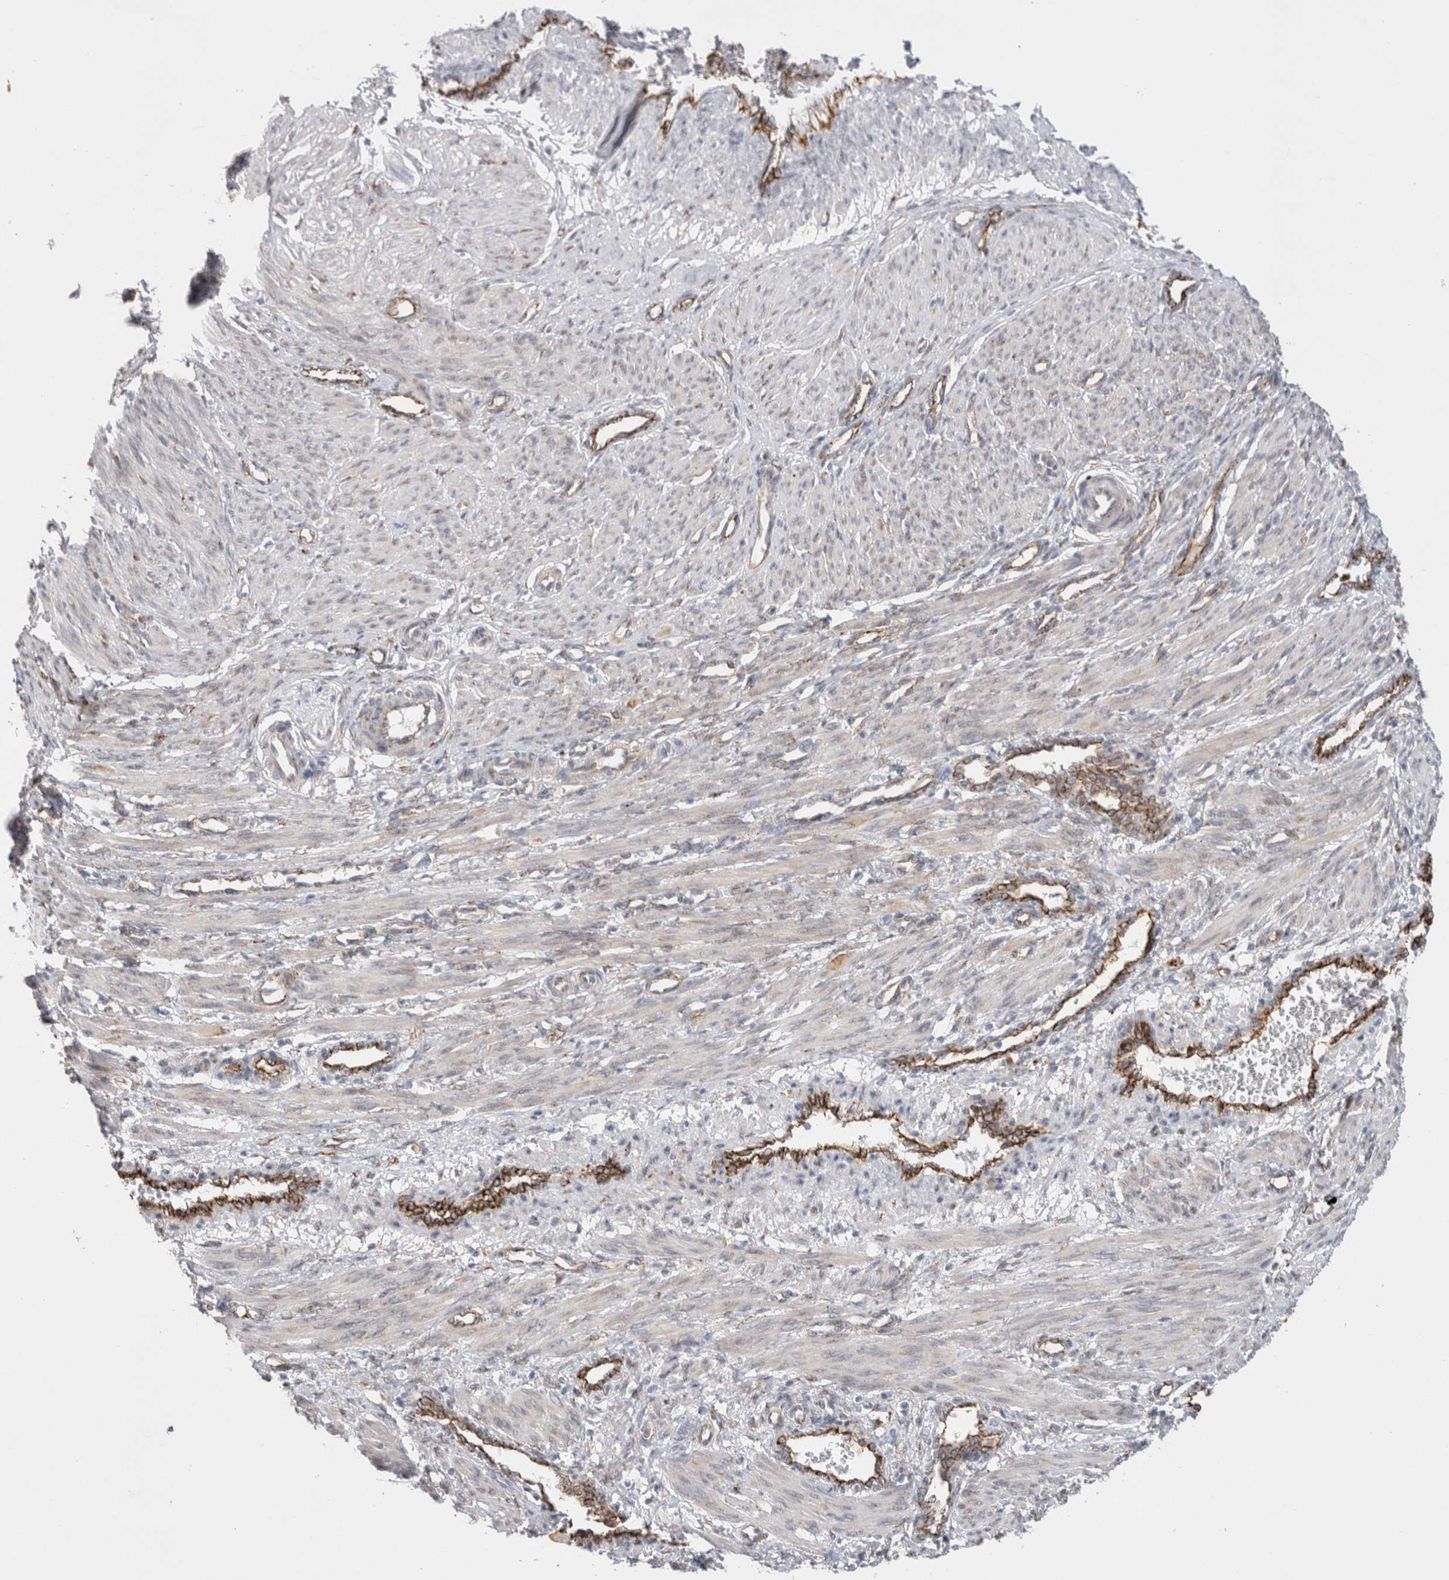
{"staining": {"intensity": "weak", "quantity": "<25%", "location": "cytoplasmic/membranous"}, "tissue": "smooth muscle", "cell_type": "Smooth muscle cells", "image_type": "normal", "snomed": [{"axis": "morphology", "description": "Normal tissue, NOS"}, {"axis": "topography", "description": "Endometrium"}], "caption": "This is a histopathology image of IHC staining of unremarkable smooth muscle, which shows no staining in smooth muscle cells.", "gene": "CNPY4", "patient": {"sex": "female", "age": 33}}